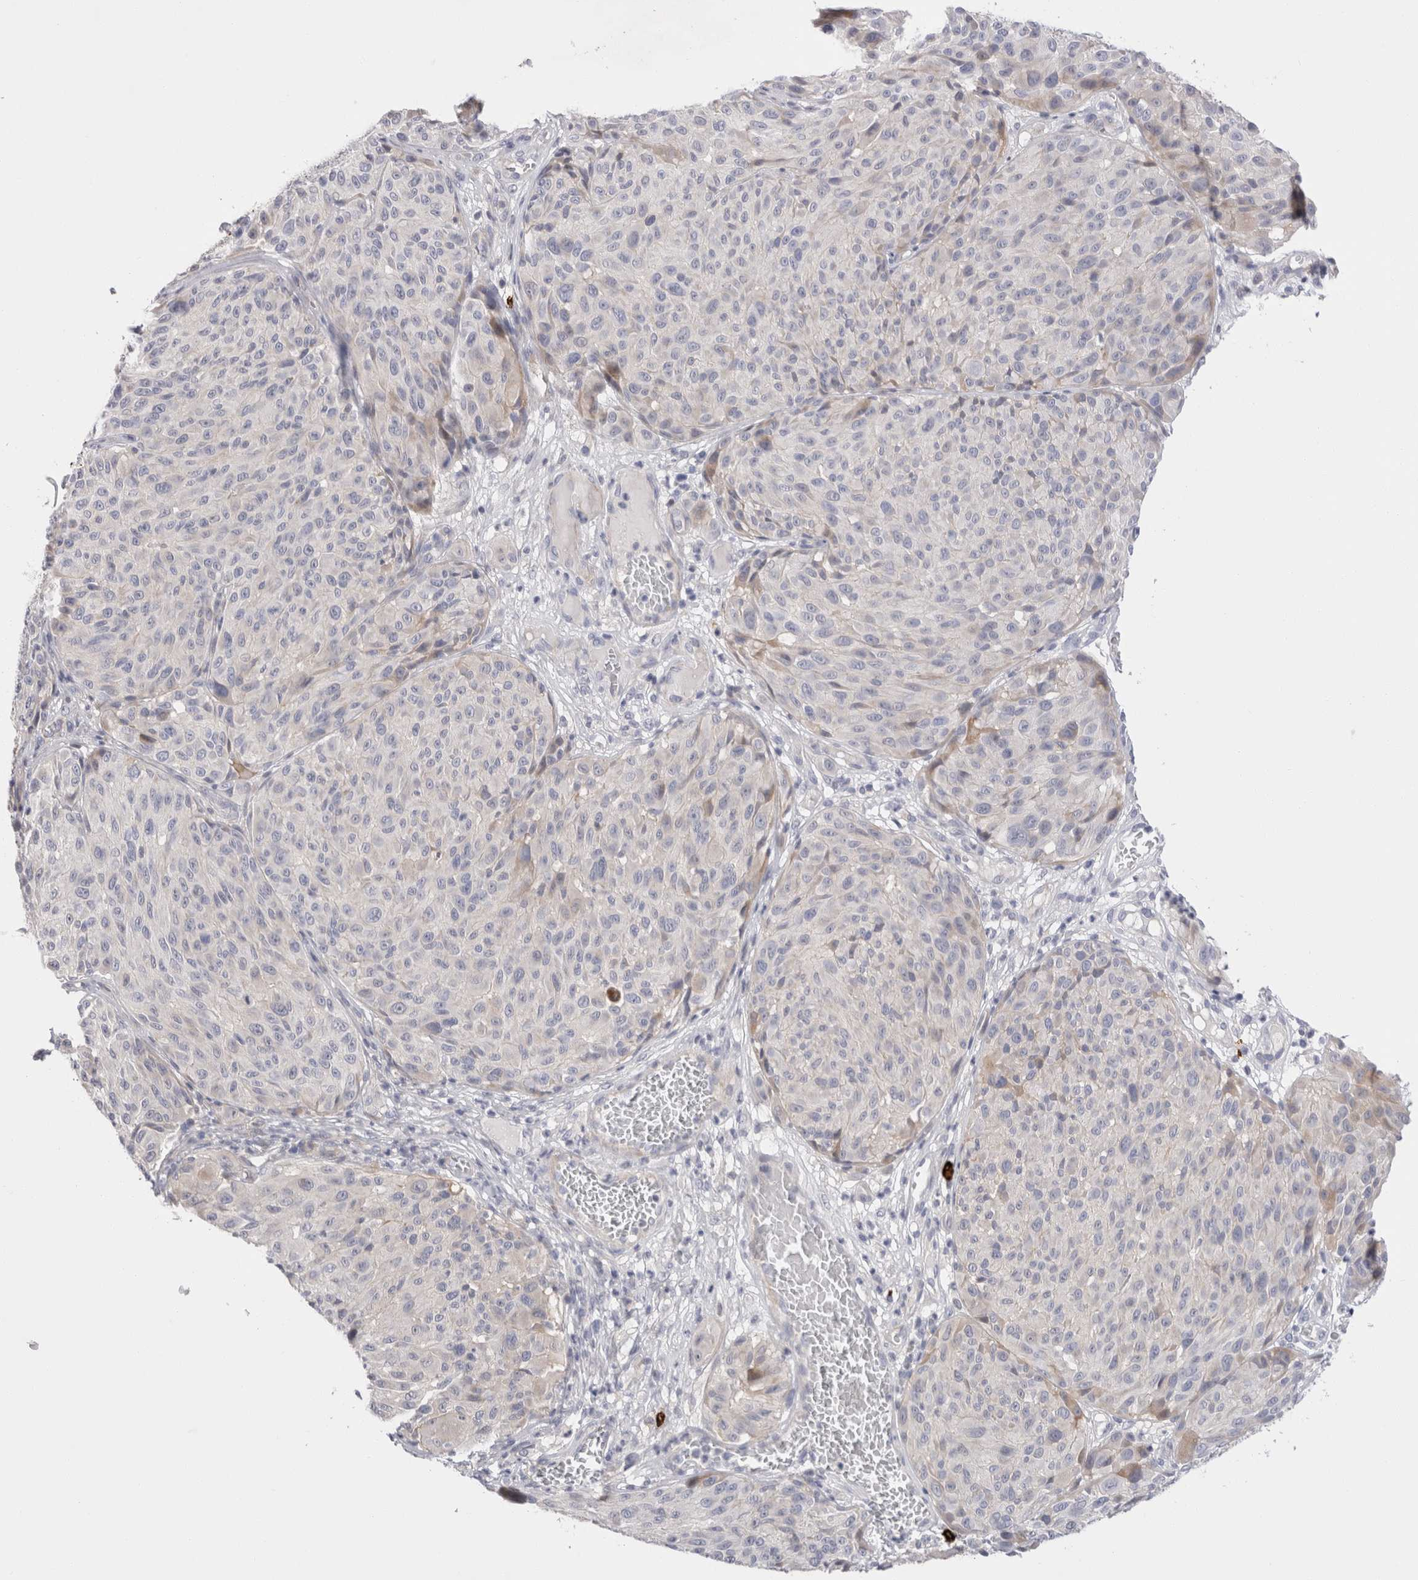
{"staining": {"intensity": "negative", "quantity": "none", "location": "none"}, "tissue": "melanoma", "cell_type": "Tumor cells", "image_type": "cancer", "snomed": [{"axis": "morphology", "description": "Malignant melanoma, NOS"}, {"axis": "topography", "description": "Skin"}], "caption": "Immunohistochemistry (IHC) histopathology image of human melanoma stained for a protein (brown), which demonstrates no positivity in tumor cells.", "gene": "SPINK2", "patient": {"sex": "male", "age": 83}}